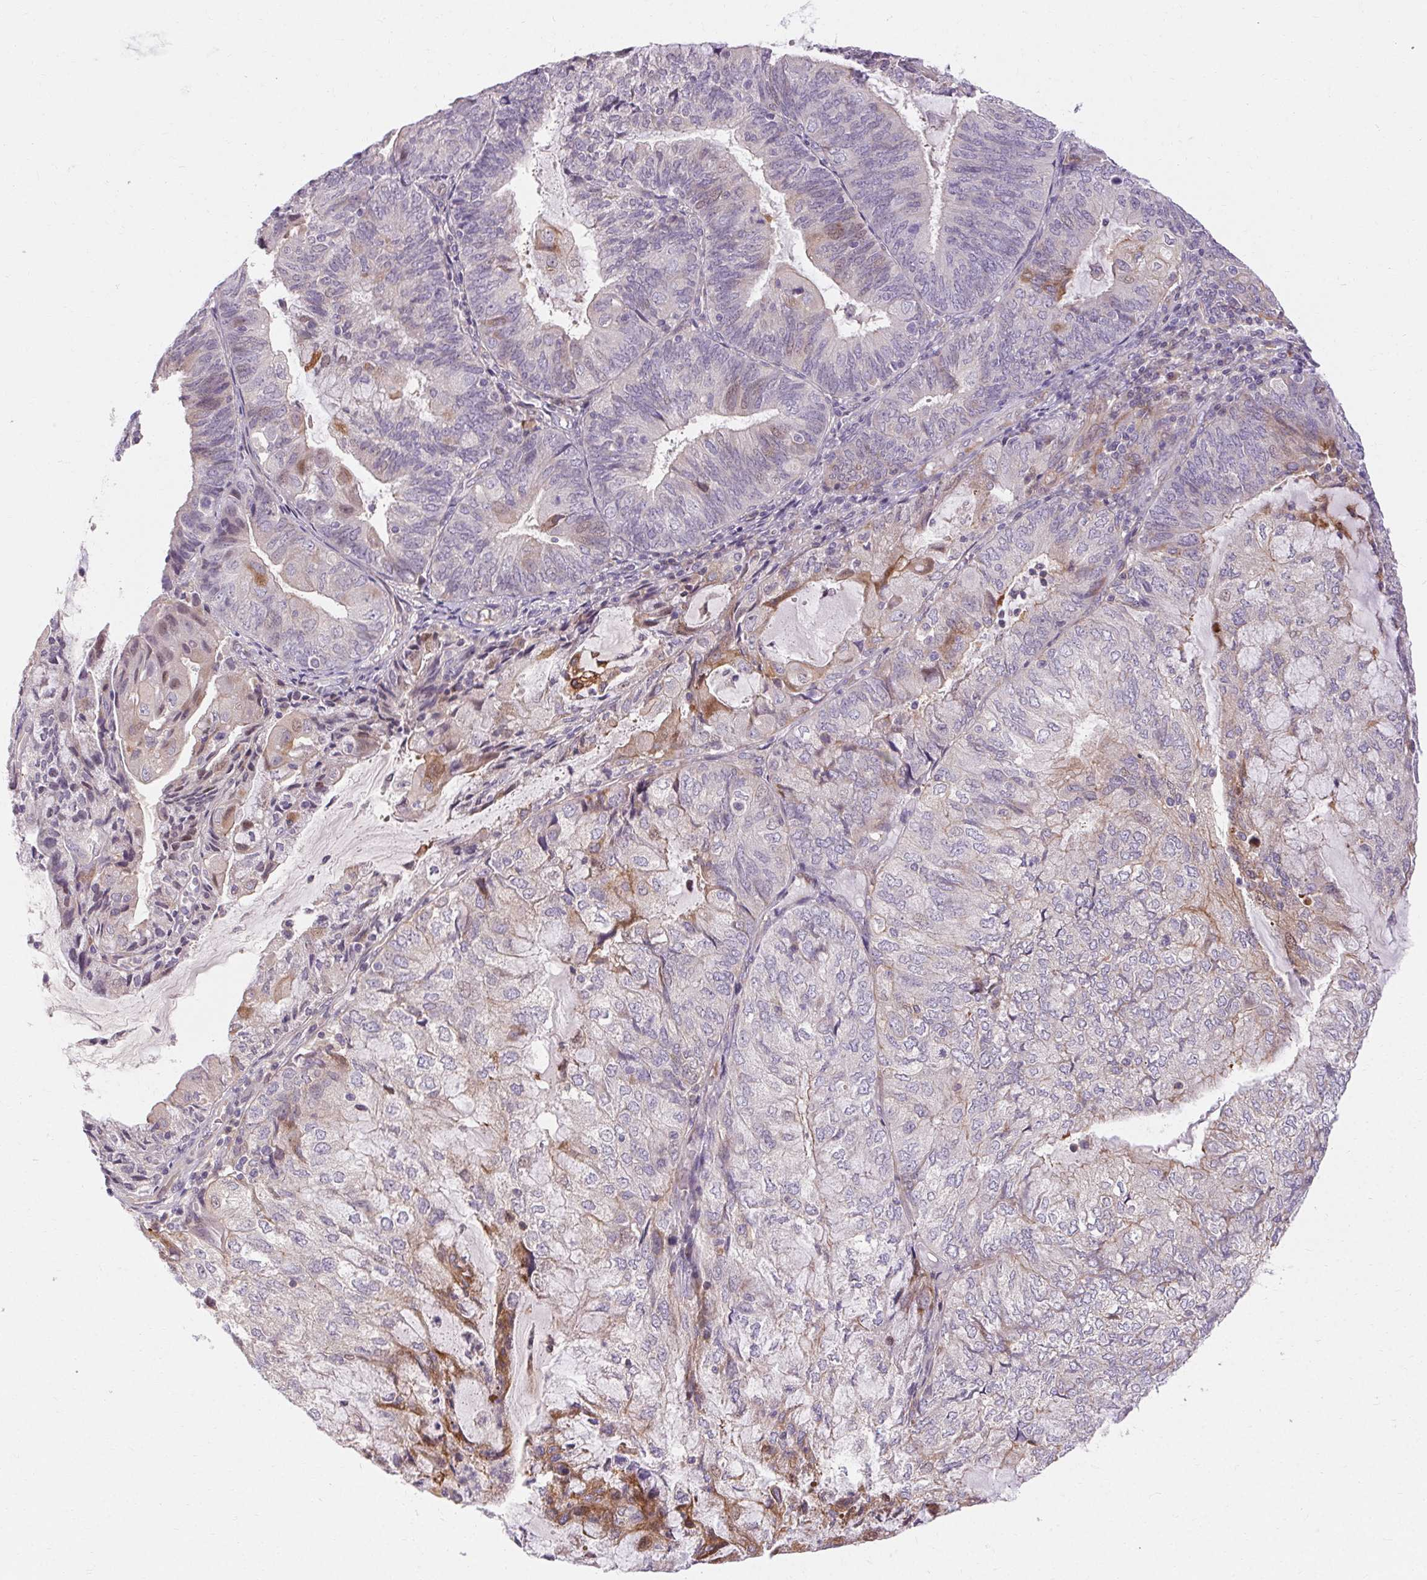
{"staining": {"intensity": "moderate", "quantity": "<25%", "location": "cytoplasmic/membranous"}, "tissue": "endometrial cancer", "cell_type": "Tumor cells", "image_type": "cancer", "snomed": [{"axis": "morphology", "description": "Adenocarcinoma, NOS"}, {"axis": "topography", "description": "Endometrium"}], "caption": "Endometrial adenocarcinoma tissue exhibits moderate cytoplasmic/membranous positivity in approximately <25% of tumor cells, visualized by immunohistochemistry.", "gene": "TMEM52B", "patient": {"sex": "female", "age": 81}}